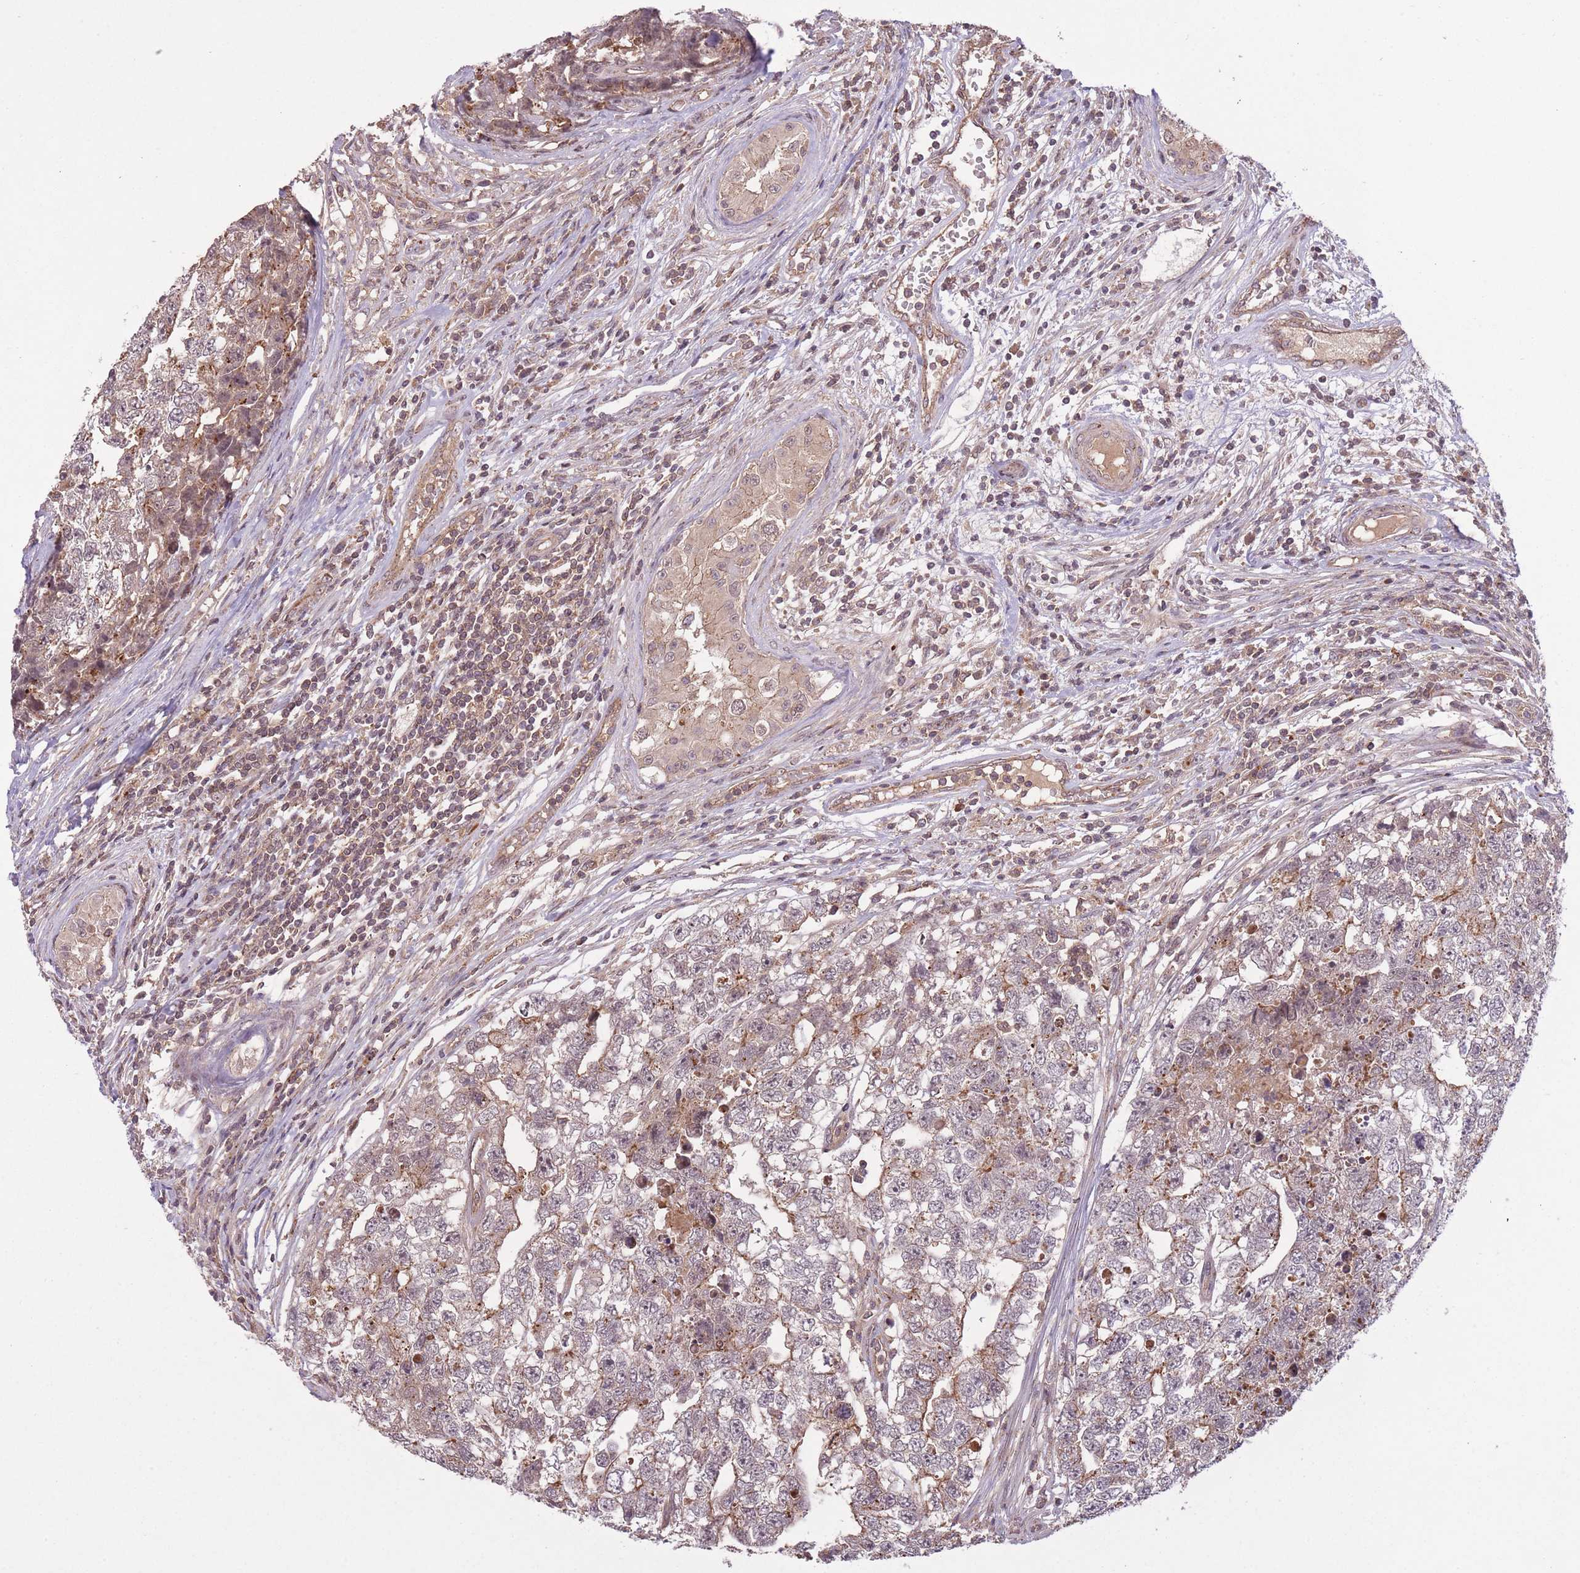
{"staining": {"intensity": "weak", "quantity": "25%-75%", "location": "cytoplasmic/membranous"}, "tissue": "testis cancer", "cell_type": "Tumor cells", "image_type": "cancer", "snomed": [{"axis": "morphology", "description": "Carcinoma, Embryonal, NOS"}, {"axis": "topography", "description": "Testis"}], "caption": "Immunohistochemistry (DAB (3,3'-diaminobenzidine)) staining of human testis cancer (embryonal carcinoma) displays weak cytoplasmic/membranous protein expression in about 25%-75% of tumor cells.", "gene": "POLR3F", "patient": {"sex": "male", "age": 22}}